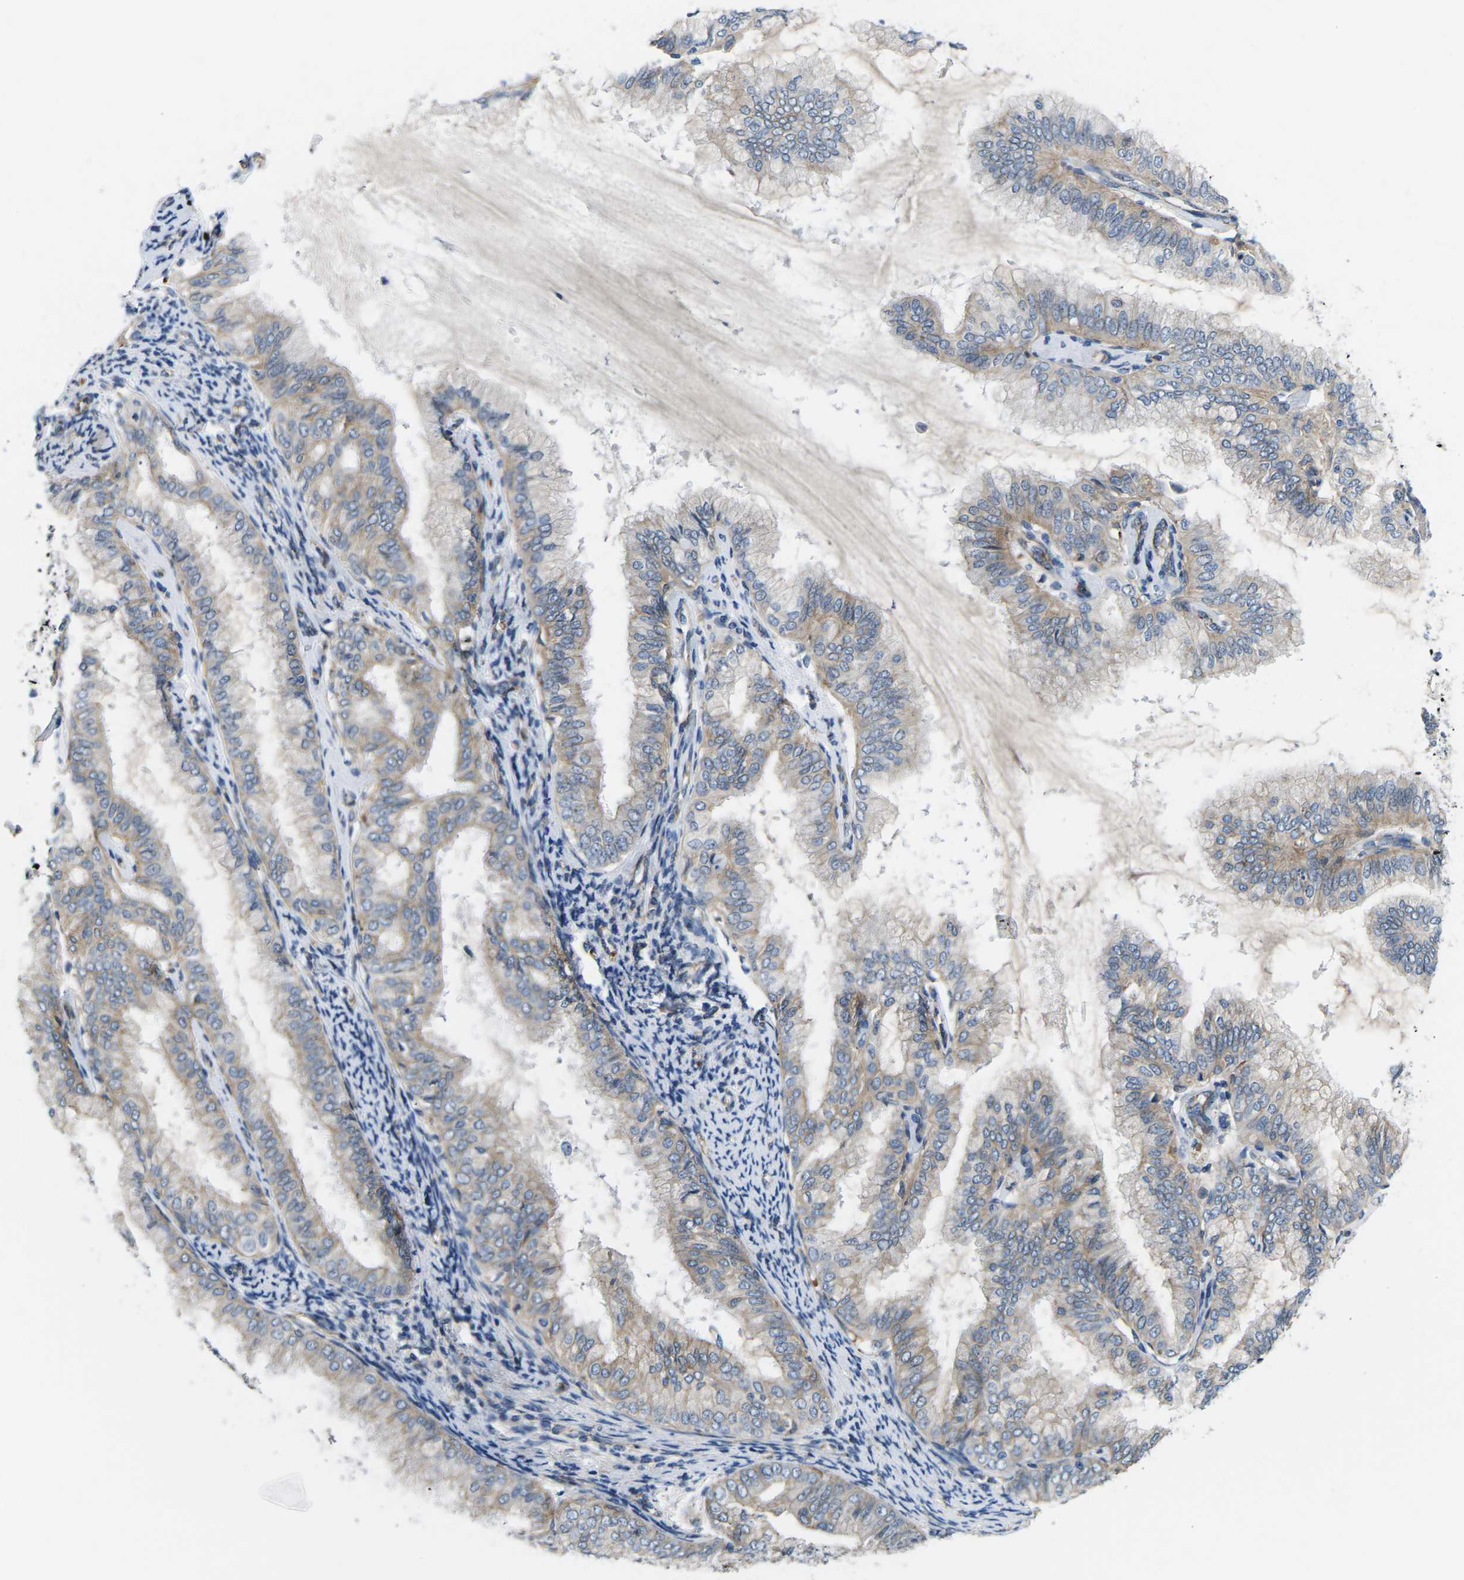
{"staining": {"intensity": "moderate", "quantity": ">75%", "location": "cytoplasmic/membranous"}, "tissue": "endometrial cancer", "cell_type": "Tumor cells", "image_type": "cancer", "snomed": [{"axis": "morphology", "description": "Adenocarcinoma, NOS"}, {"axis": "topography", "description": "Endometrium"}], "caption": "IHC (DAB (3,3'-diaminobenzidine)) staining of human endometrial cancer exhibits moderate cytoplasmic/membranous protein positivity in about >75% of tumor cells.", "gene": "CTNND1", "patient": {"sex": "female", "age": 63}}